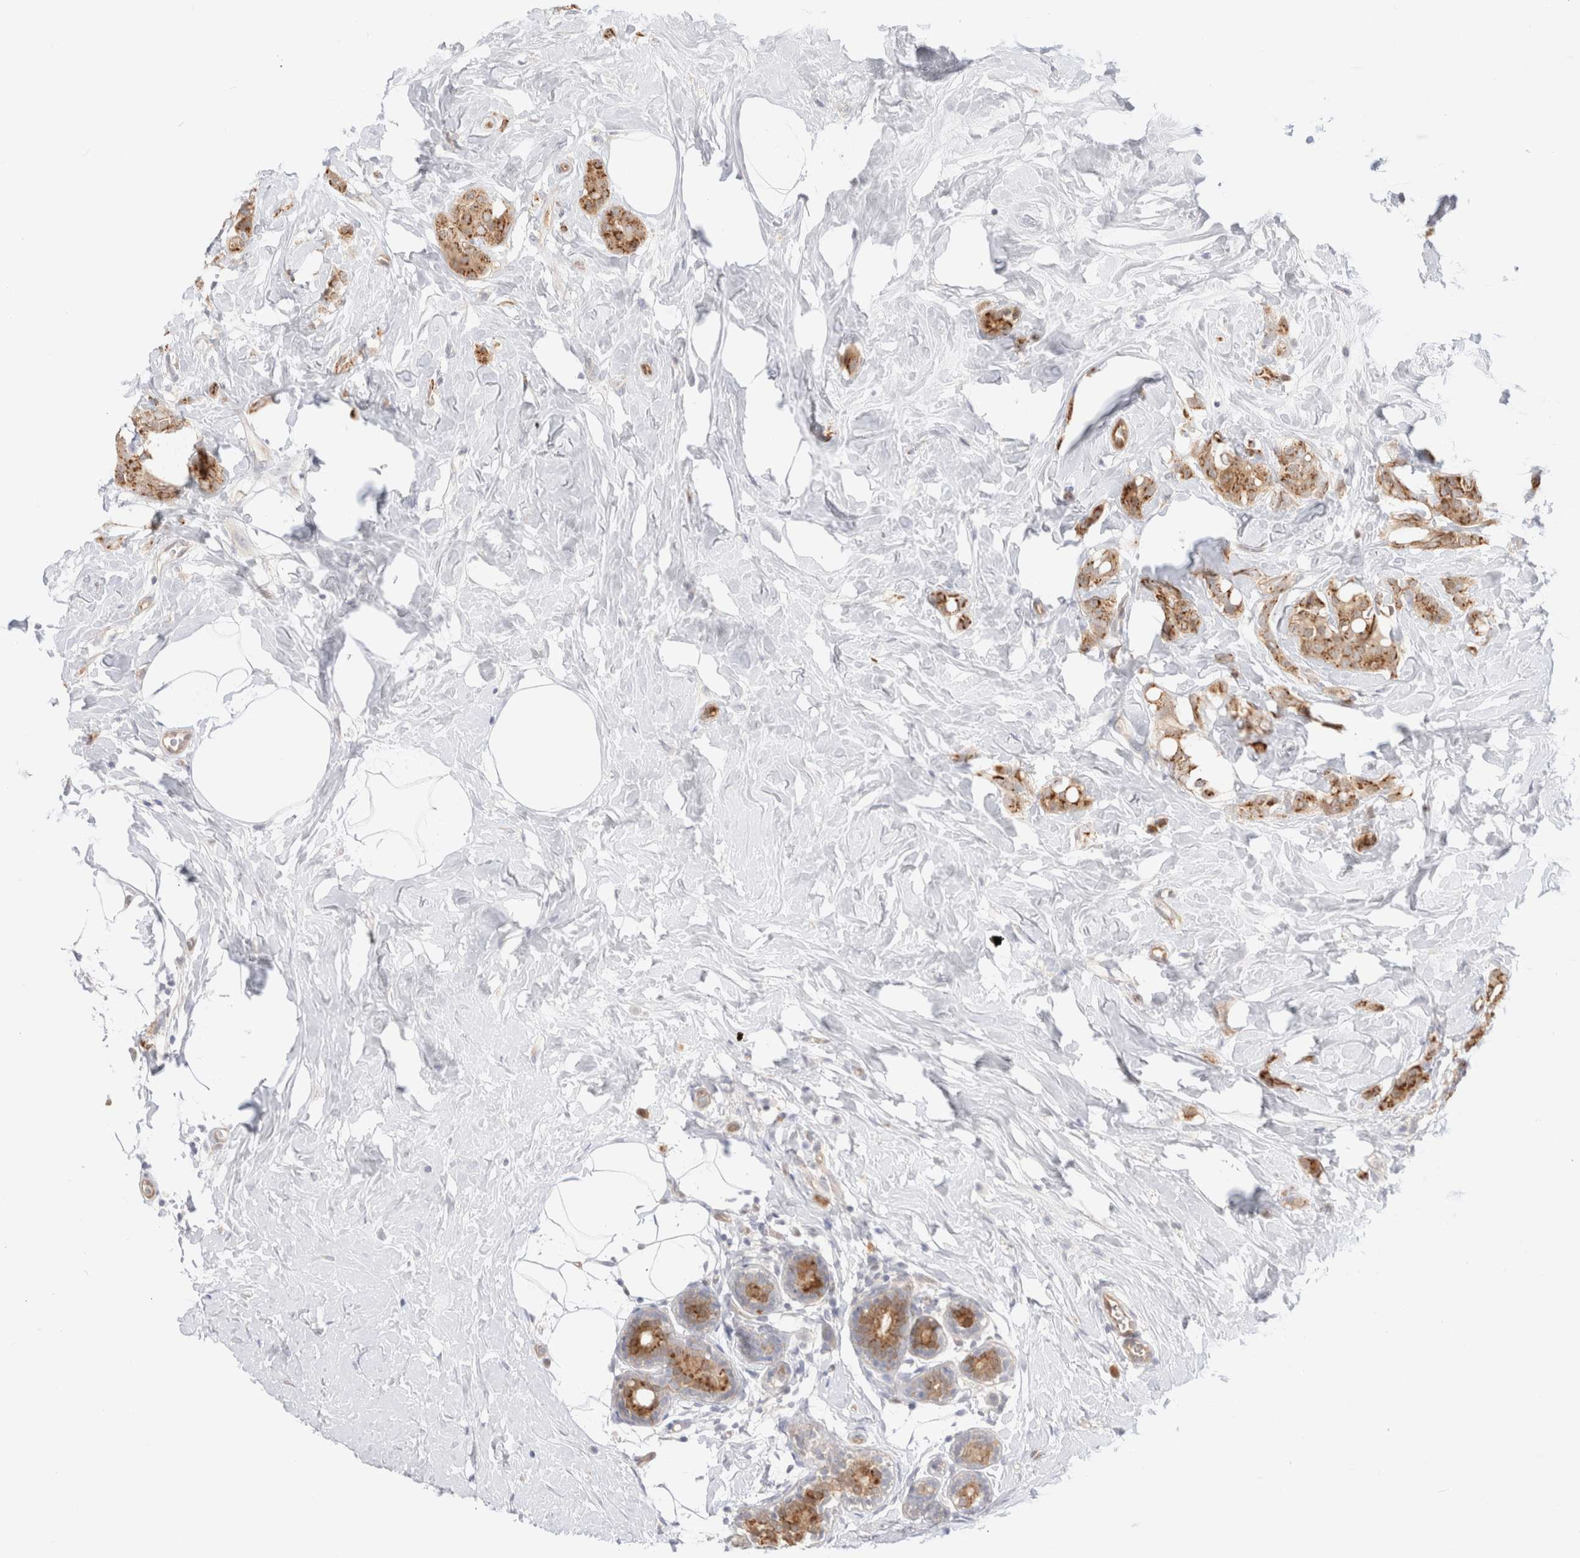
{"staining": {"intensity": "moderate", "quantity": ">75%", "location": "cytoplasmic/membranous,nuclear"}, "tissue": "breast cancer", "cell_type": "Tumor cells", "image_type": "cancer", "snomed": [{"axis": "morphology", "description": "Lobular carcinoma, in situ"}, {"axis": "morphology", "description": "Lobular carcinoma"}, {"axis": "topography", "description": "Breast"}], "caption": "High-power microscopy captured an immunohistochemistry (IHC) photomicrograph of breast lobular carcinoma in situ, revealing moderate cytoplasmic/membranous and nuclear positivity in approximately >75% of tumor cells.", "gene": "EFCAB13", "patient": {"sex": "female", "age": 41}}